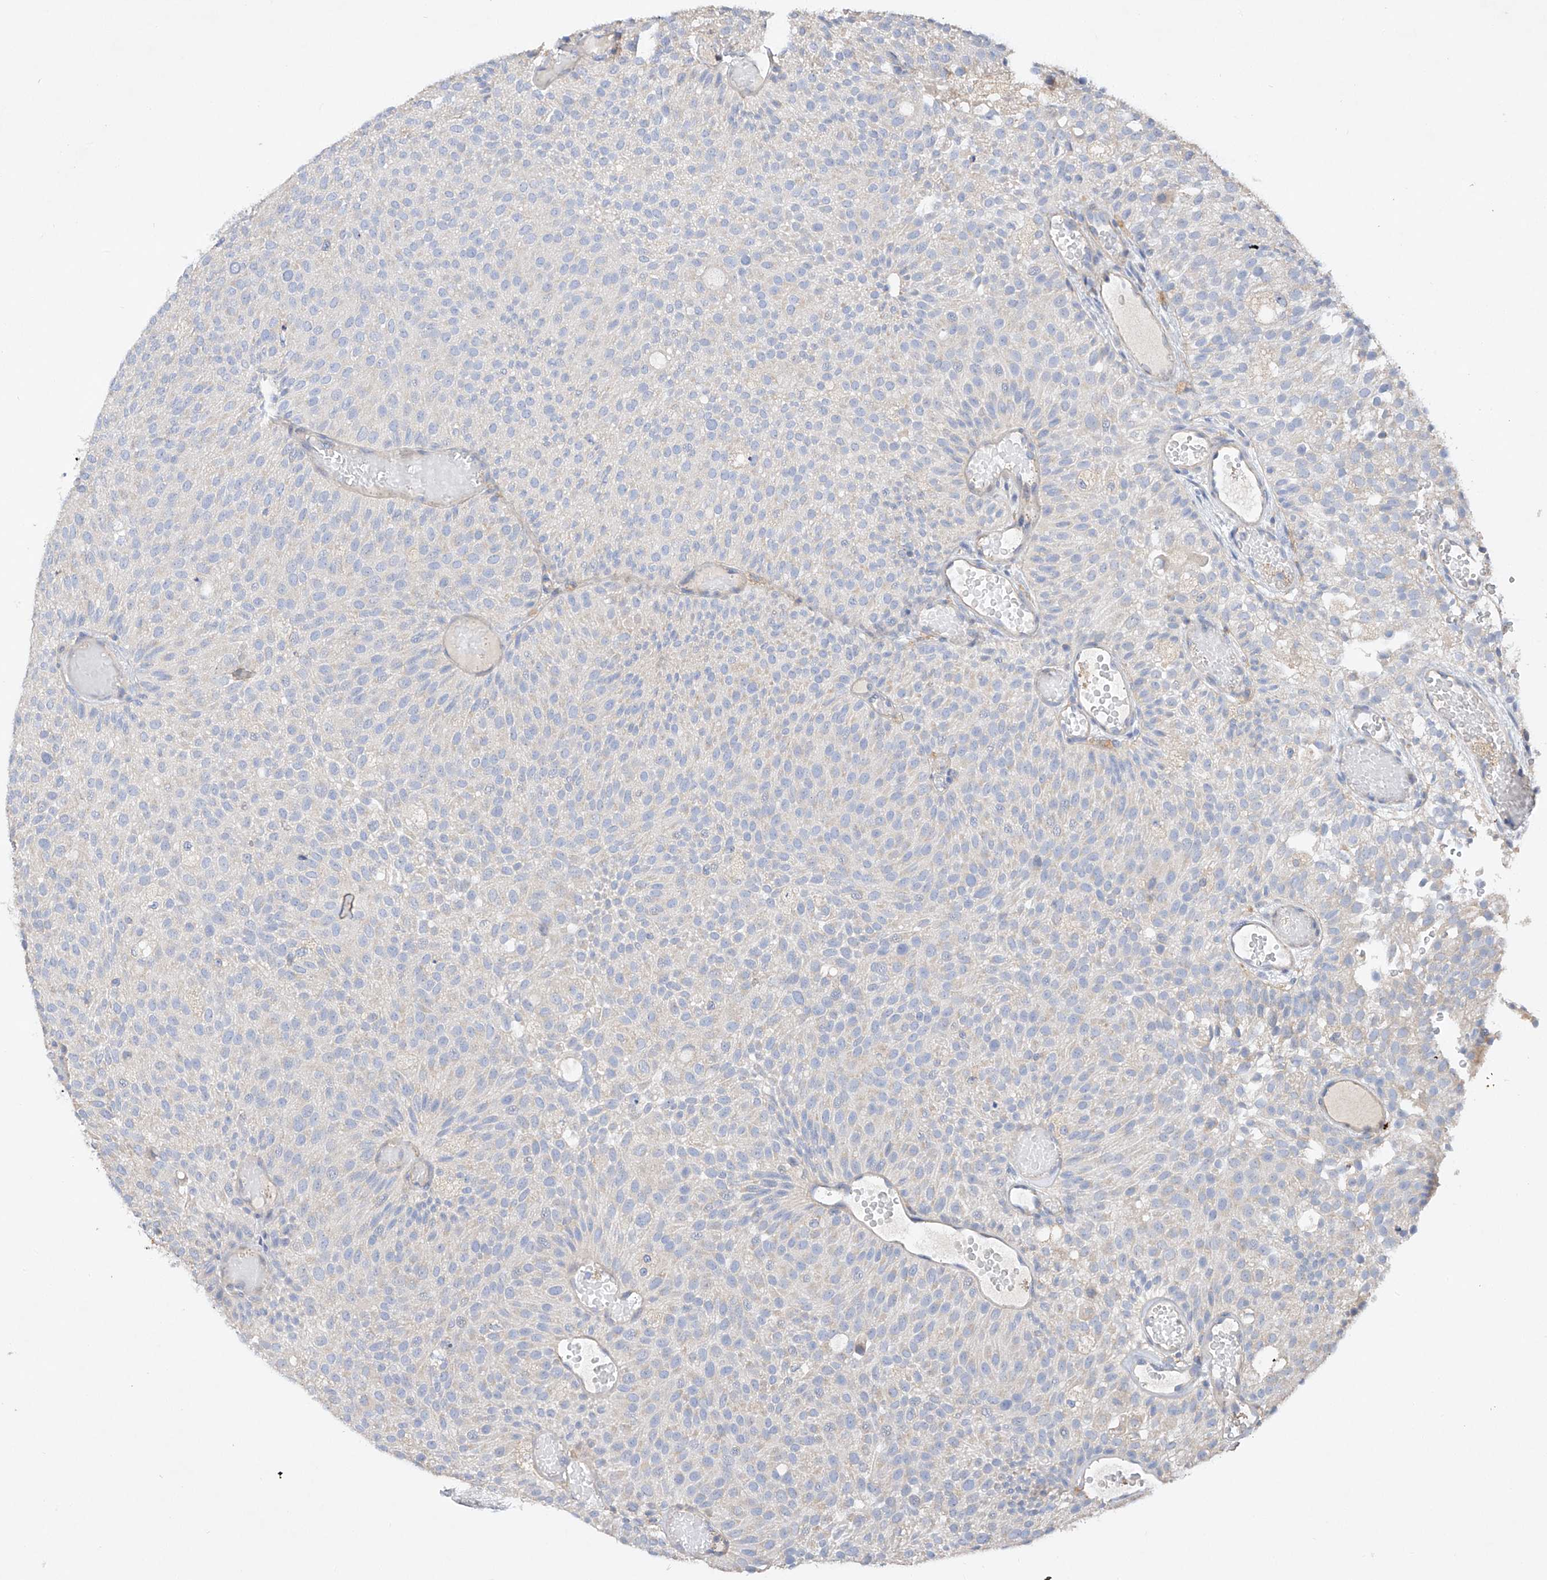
{"staining": {"intensity": "negative", "quantity": "none", "location": "none"}, "tissue": "urothelial cancer", "cell_type": "Tumor cells", "image_type": "cancer", "snomed": [{"axis": "morphology", "description": "Urothelial carcinoma, Low grade"}, {"axis": "topography", "description": "Urinary bladder"}], "caption": "A high-resolution image shows immunohistochemistry staining of urothelial cancer, which shows no significant staining in tumor cells.", "gene": "AMD1", "patient": {"sex": "male", "age": 78}}